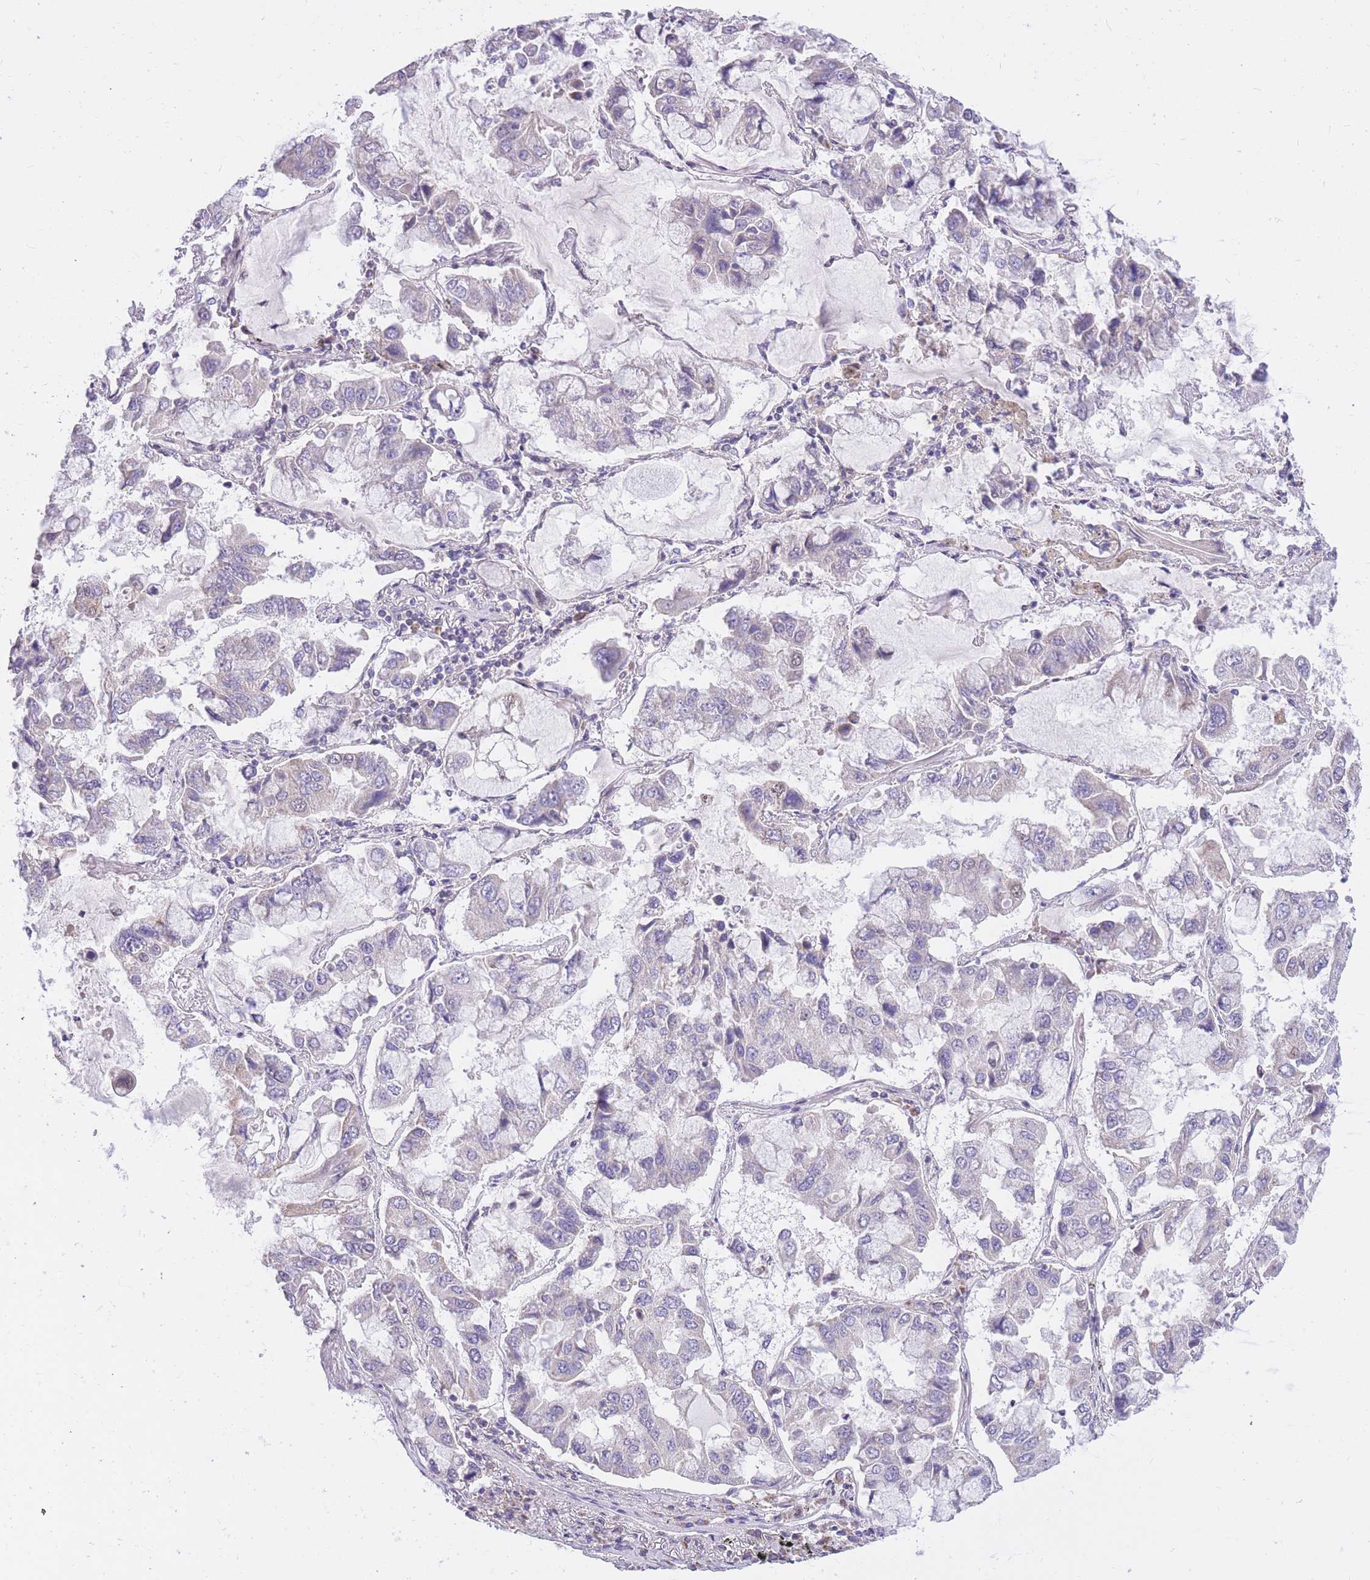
{"staining": {"intensity": "negative", "quantity": "none", "location": "none"}, "tissue": "lung cancer", "cell_type": "Tumor cells", "image_type": "cancer", "snomed": [{"axis": "morphology", "description": "Adenocarcinoma, NOS"}, {"axis": "topography", "description": "Lung"}], "caption": "Image shows no protein staining in tumor cells of lung cancer (adenocarcinoma) tissue. (DAB immunohistochemistry with hematoxylin counter stain).", "gene": "MINDY2", "patient": {"sex": "male", "age": 64}}